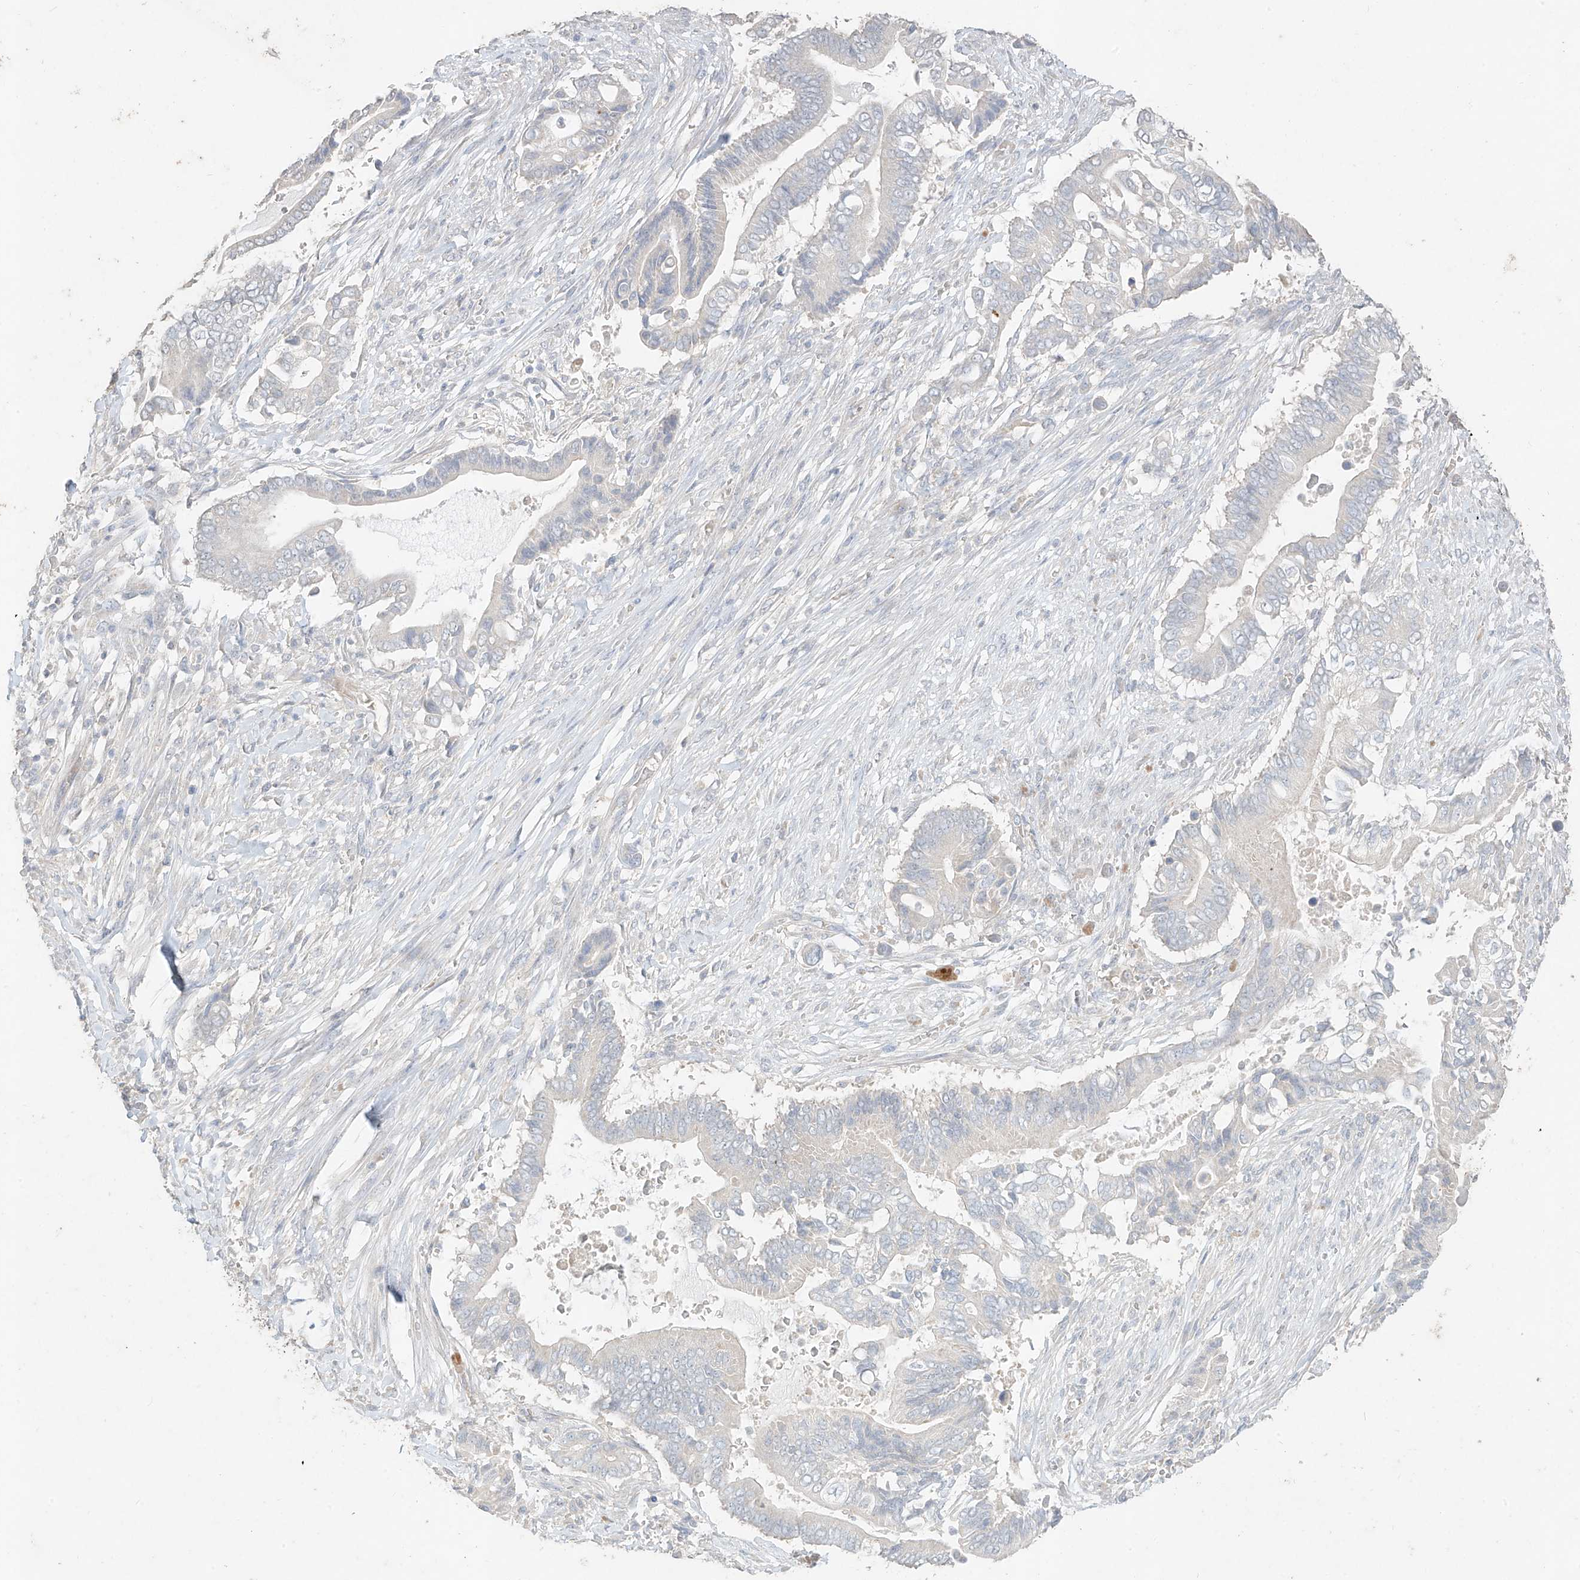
{"staining": {"intensity": "negative", "quantity": "none", "location": "none"}, "tissue": "pancreatic cancer", "cell_type": "Tumor cells", "image_type": "cancer", "snomed": [{"axis": "morphology", "description": "Adenocarcinoma, NOS"}, {"axis": "topography", "description": "Pancreas"}], "caption": "This is a photomicrograph of immunohistochemistry (IHC) staining of pancreatic cancer (adenocarcinoma), which shows no staining in tumor cells. Brightfield microscopy of immunohistochemistry (IHC) stained with DAB (3,3'-diaminobenzidine) (brown) and hematoxylin (blue), captured at high magnification.", "gene": "ZZEF1", "patient": {"sex": "male", "age": 68}}